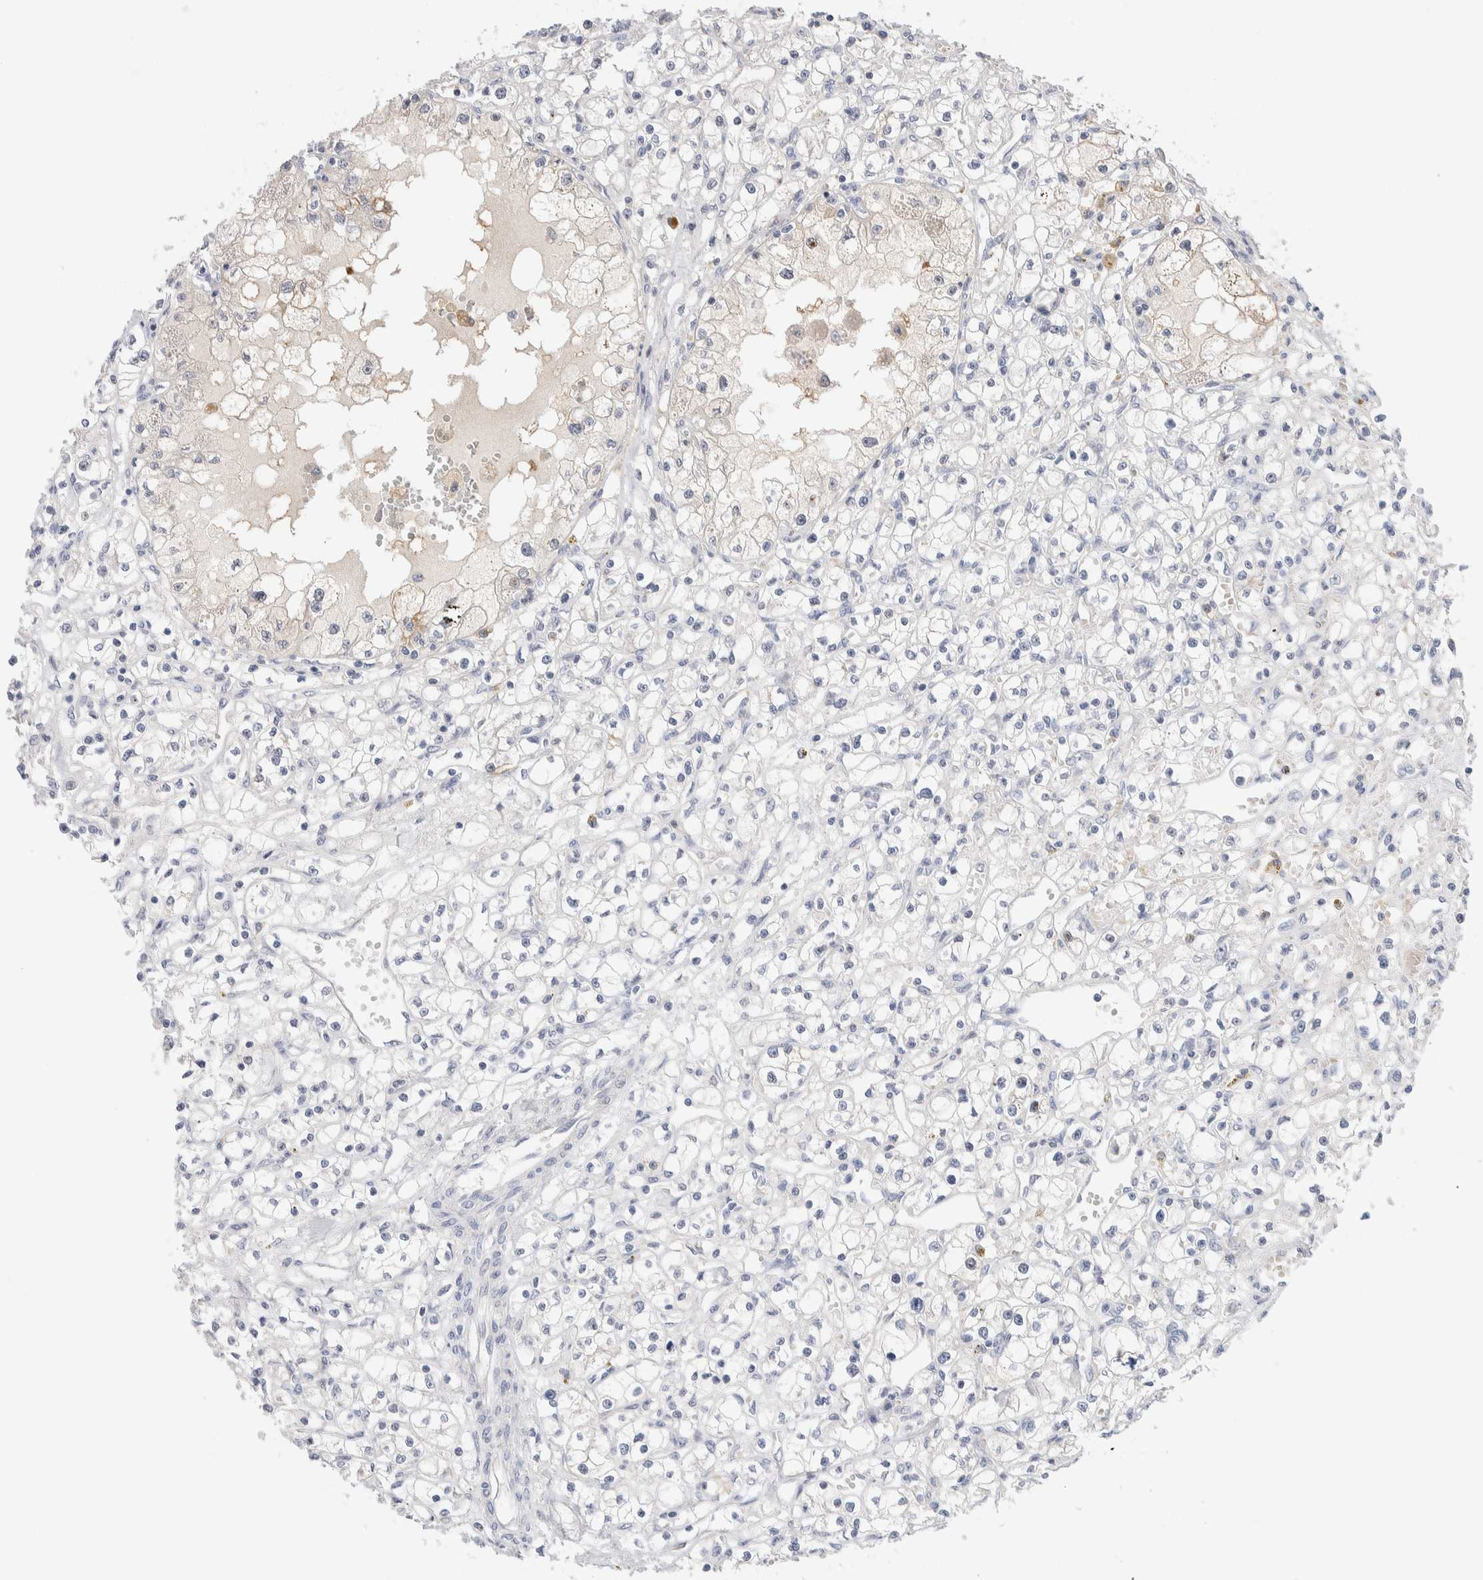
{"staining": {"intensity": "negative", "quantity": "none", "location": "none"}, "tissue": "renal cancer", "cell_type": "Tumor cells", "image_type": "cancer", "snomed": [{"axis": "morphology", "description": "Adenocarcinoma, NOS"}, {"axis": "topography", "description": "Kidney"}], "caption": "Tumor cells are negative for brown protein staining in renal cancer (adenocarcinoma). (DAB IHC with hematoxylin counter stain).", "gene": "DNAJB6", "patient": {"sex": "male", "age": 56}}